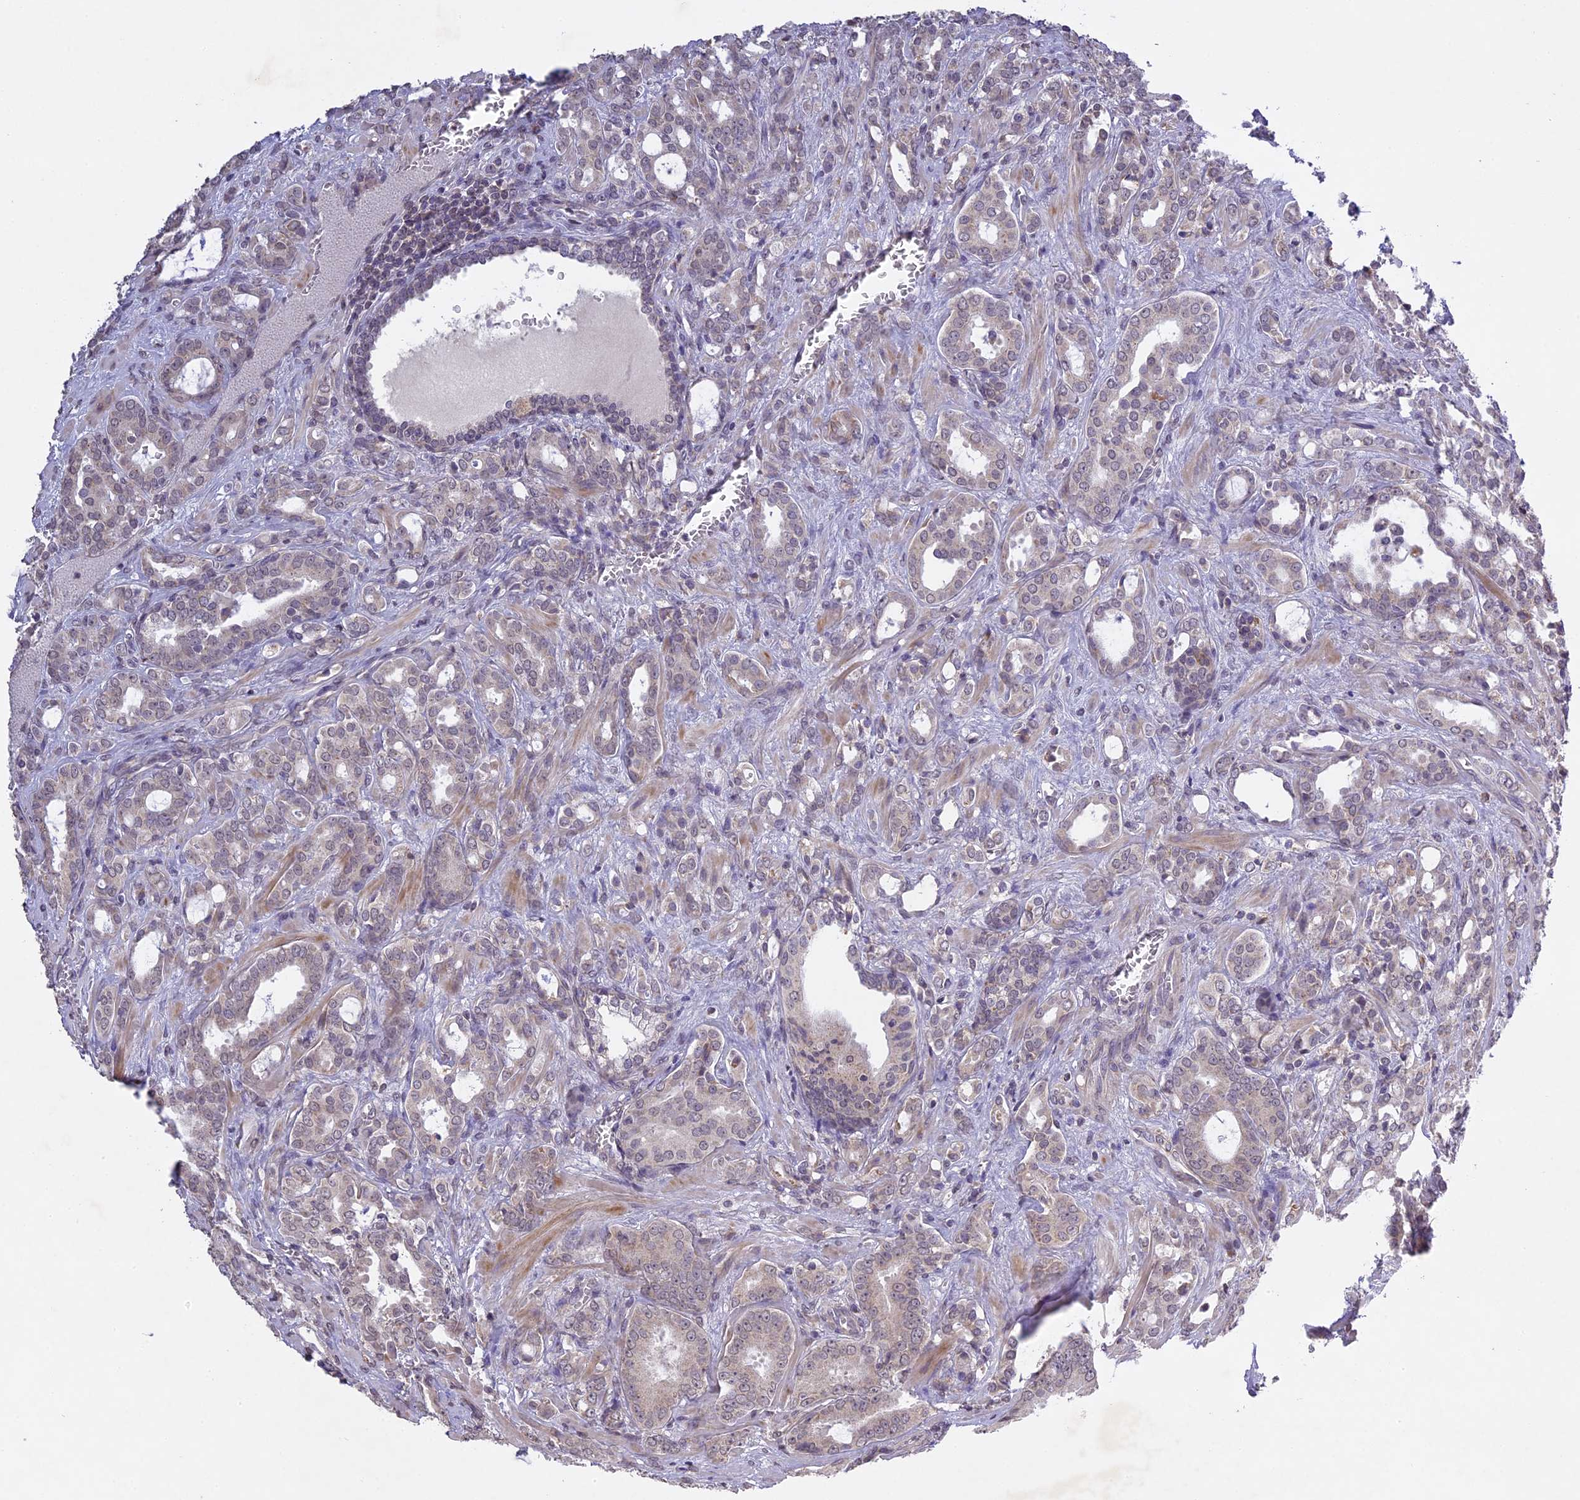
{"staining": {"intensity": "weak", "quantity": "<25%", "location": "cytoplasmic/membranous"}, "tissue": "prostate cancer", "cell_type": "Tumor cells", "image_type": "cancer", "snomed": [{"axis": "morphology", "description": "Adenocarcinoma, High grade"}, {"axis": "topography", "description": "Prostate"}], "caption": "Histopathology image shows no protein expression in tumor cells of prostate adenocarcinoma (high-grade) tissue.", "gene": "ERG28", "patient": {"sex": "male", "age": 72}}